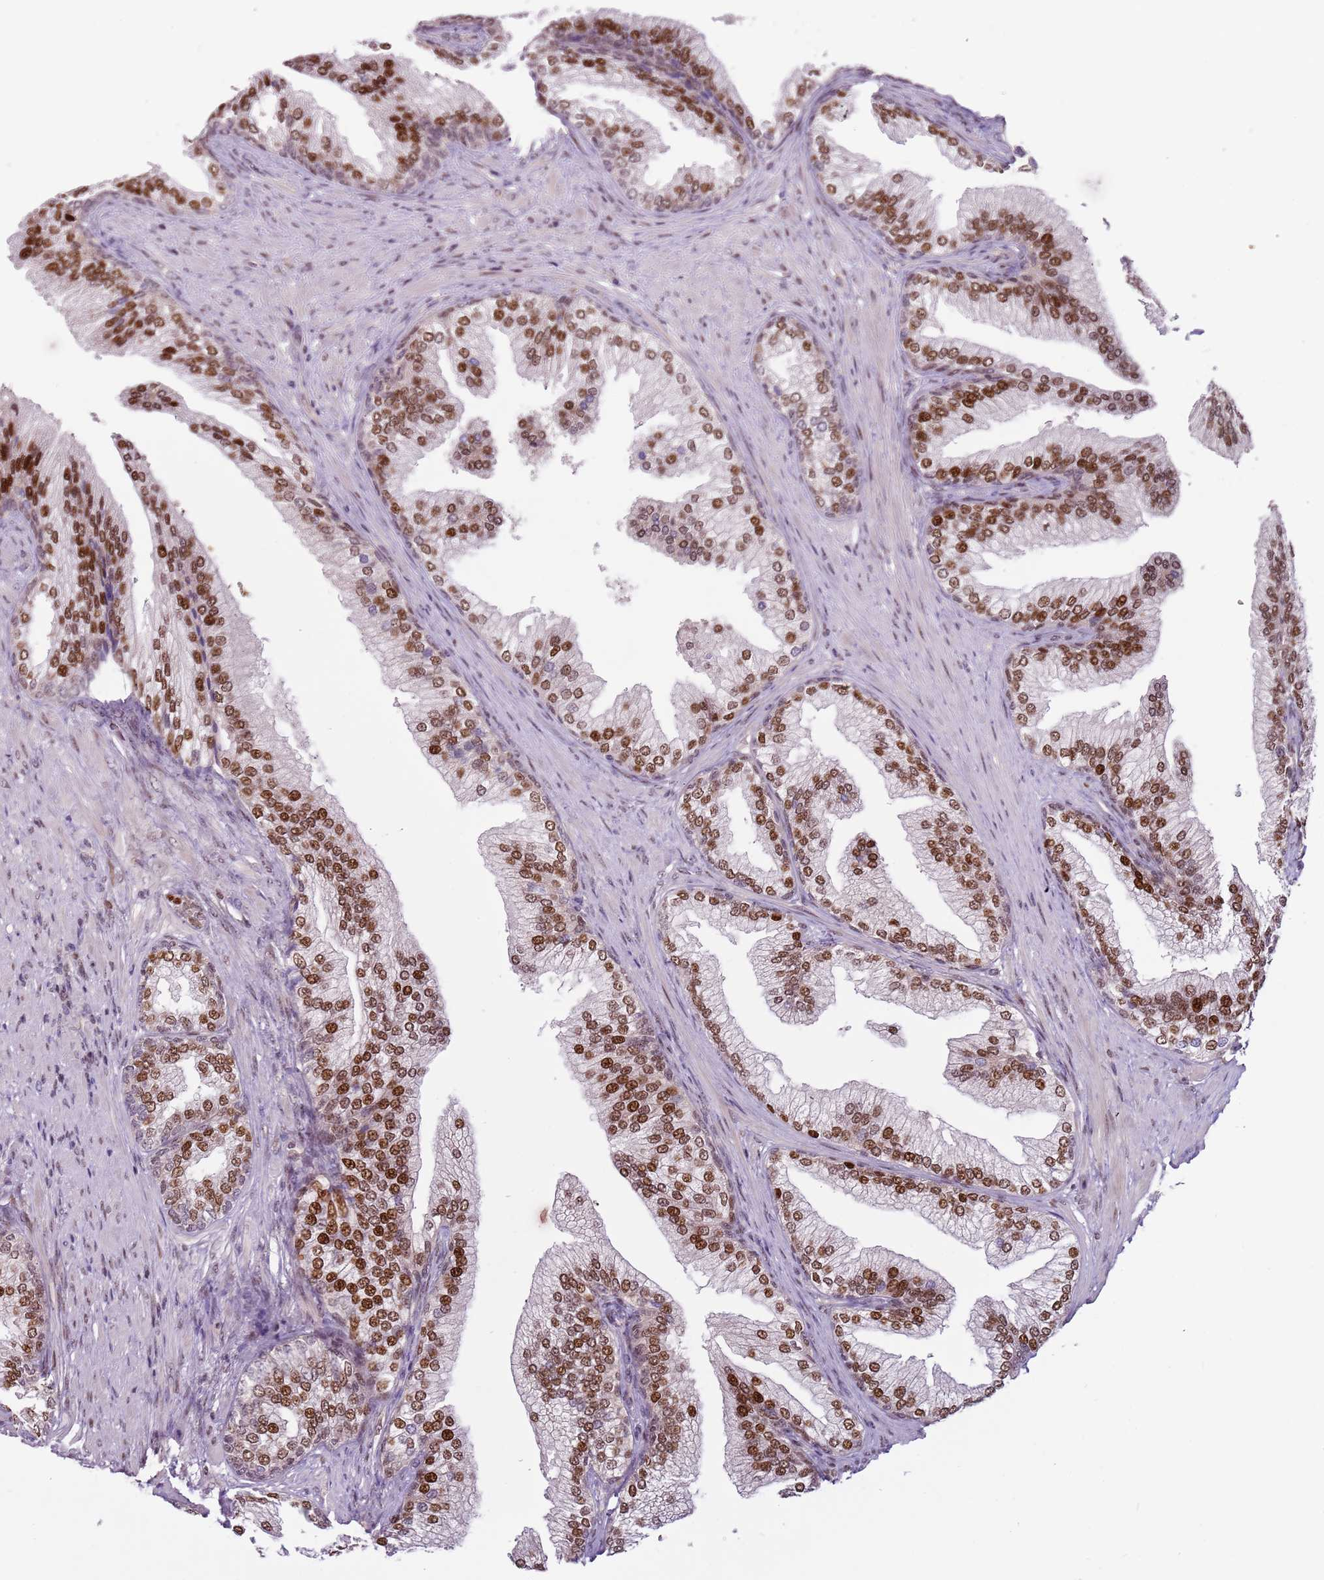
{"staining": {"intensity": "strong", "quantity": ">75%", "location": "nuclear"}, "tissue": "prostate", "cell_type": "Glandular cells", "image_type": "normal", "snomed": [{"axis": "morphology", "description": "Normal tissue, NOS"}, {"axis": "topography", "description": "Prostate"}], "caption": "Brown immunohistochemical staining in unremarkable human prostate reveals strong nuclear positivity in approximately >75% of glandular cells.", "gene": "GSTO2", "patient": {"sex": "male", "age": 76}}